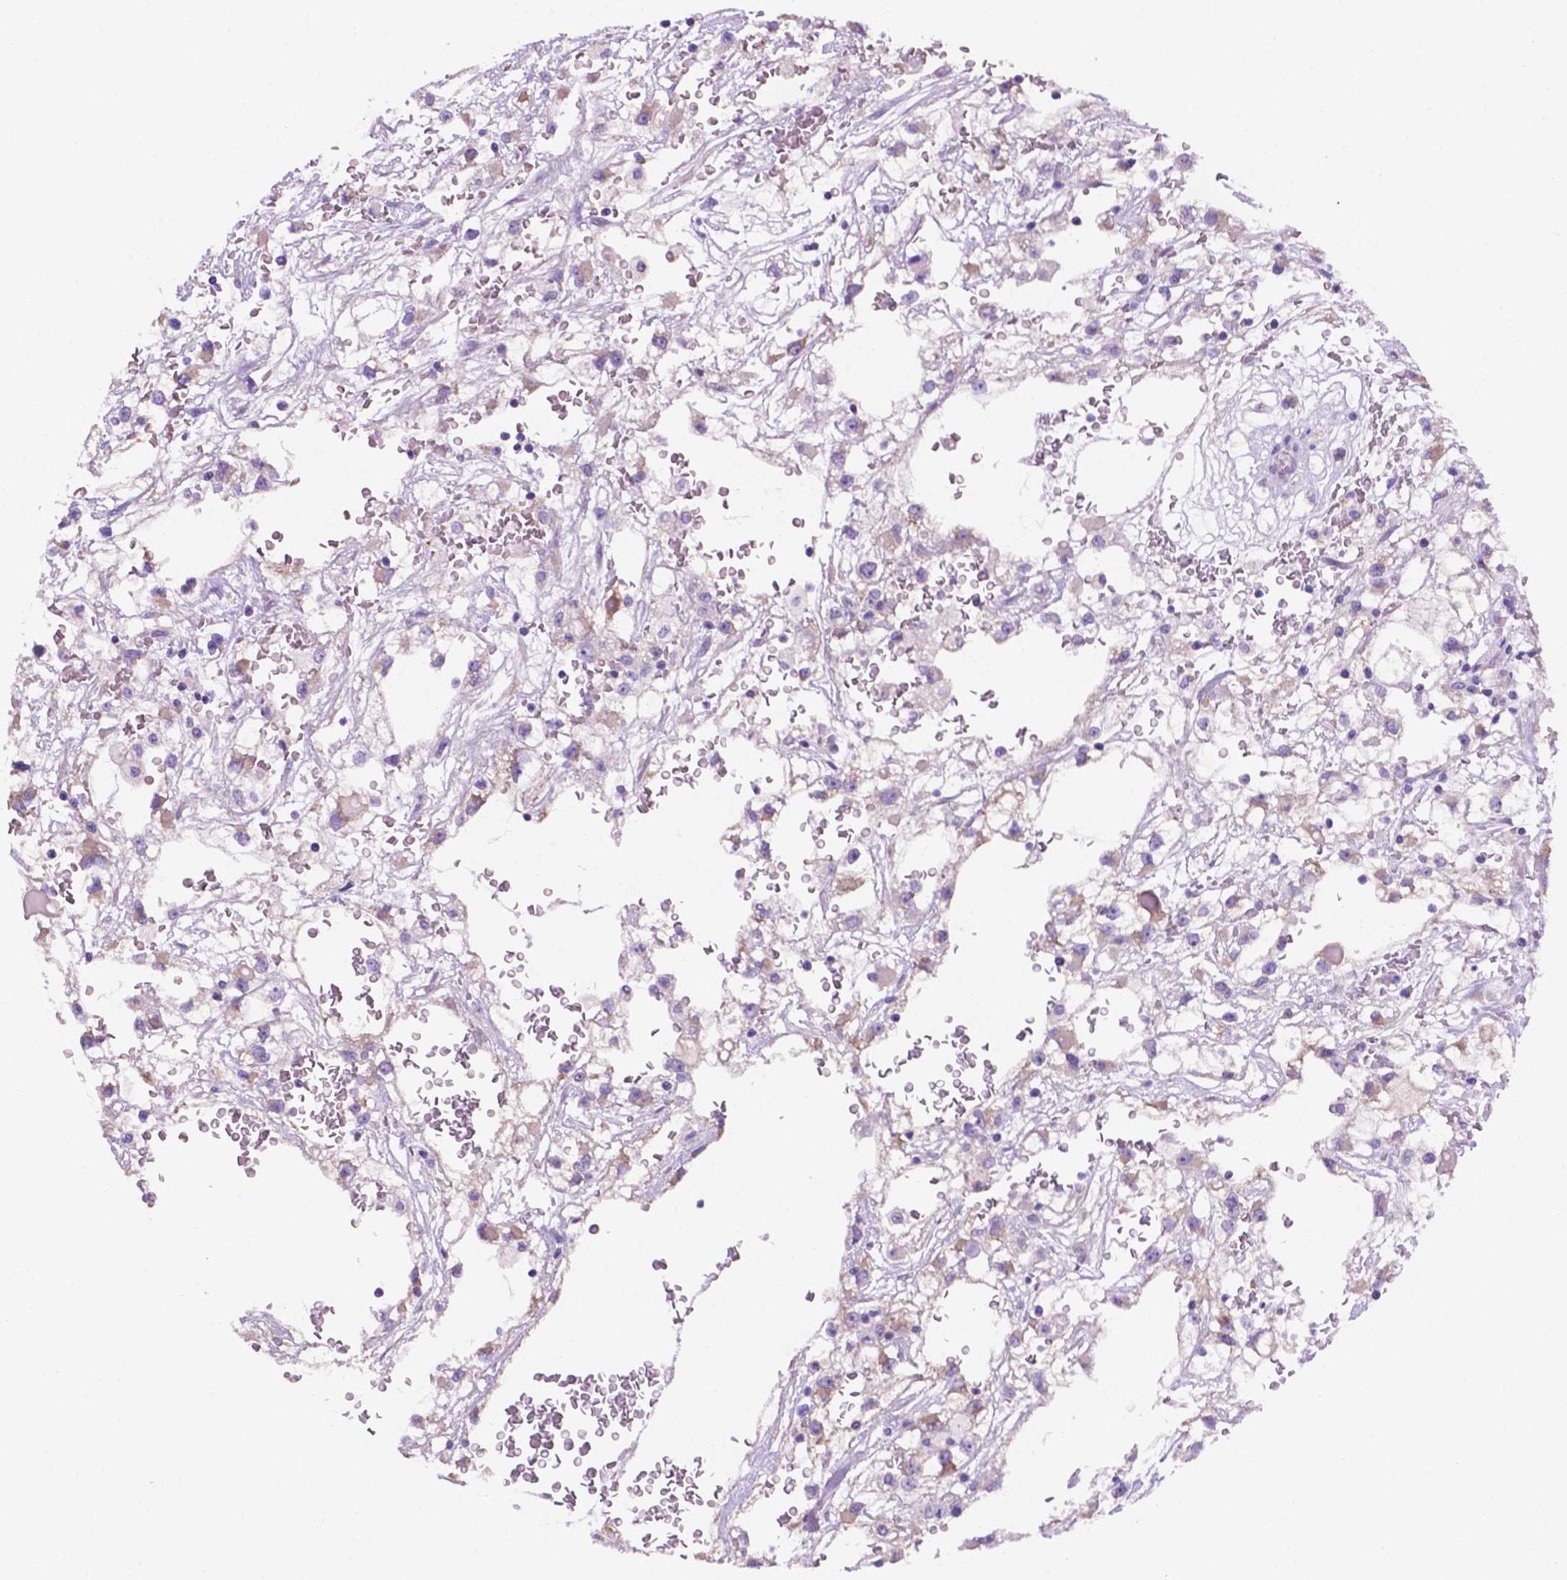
{"staining": {"intensity": "negative", "quantity": "none", "location": "none"}, "tissue": "renal cancer", "cell_type": "Tumor cells", "image_type": "cancer", "snomed": [{"axis": "morphology", "description": "Adenocarcinoma, NOS"}, {"axis": "topography", "description": "Kidney"}], "caption": "Adenocarcinoma (renal) was stained to show a protein in brown. There is no significant positivity in tumor cells.", "gene": "CEACAM7", "patient": {"sex": "male", "age": 59}}